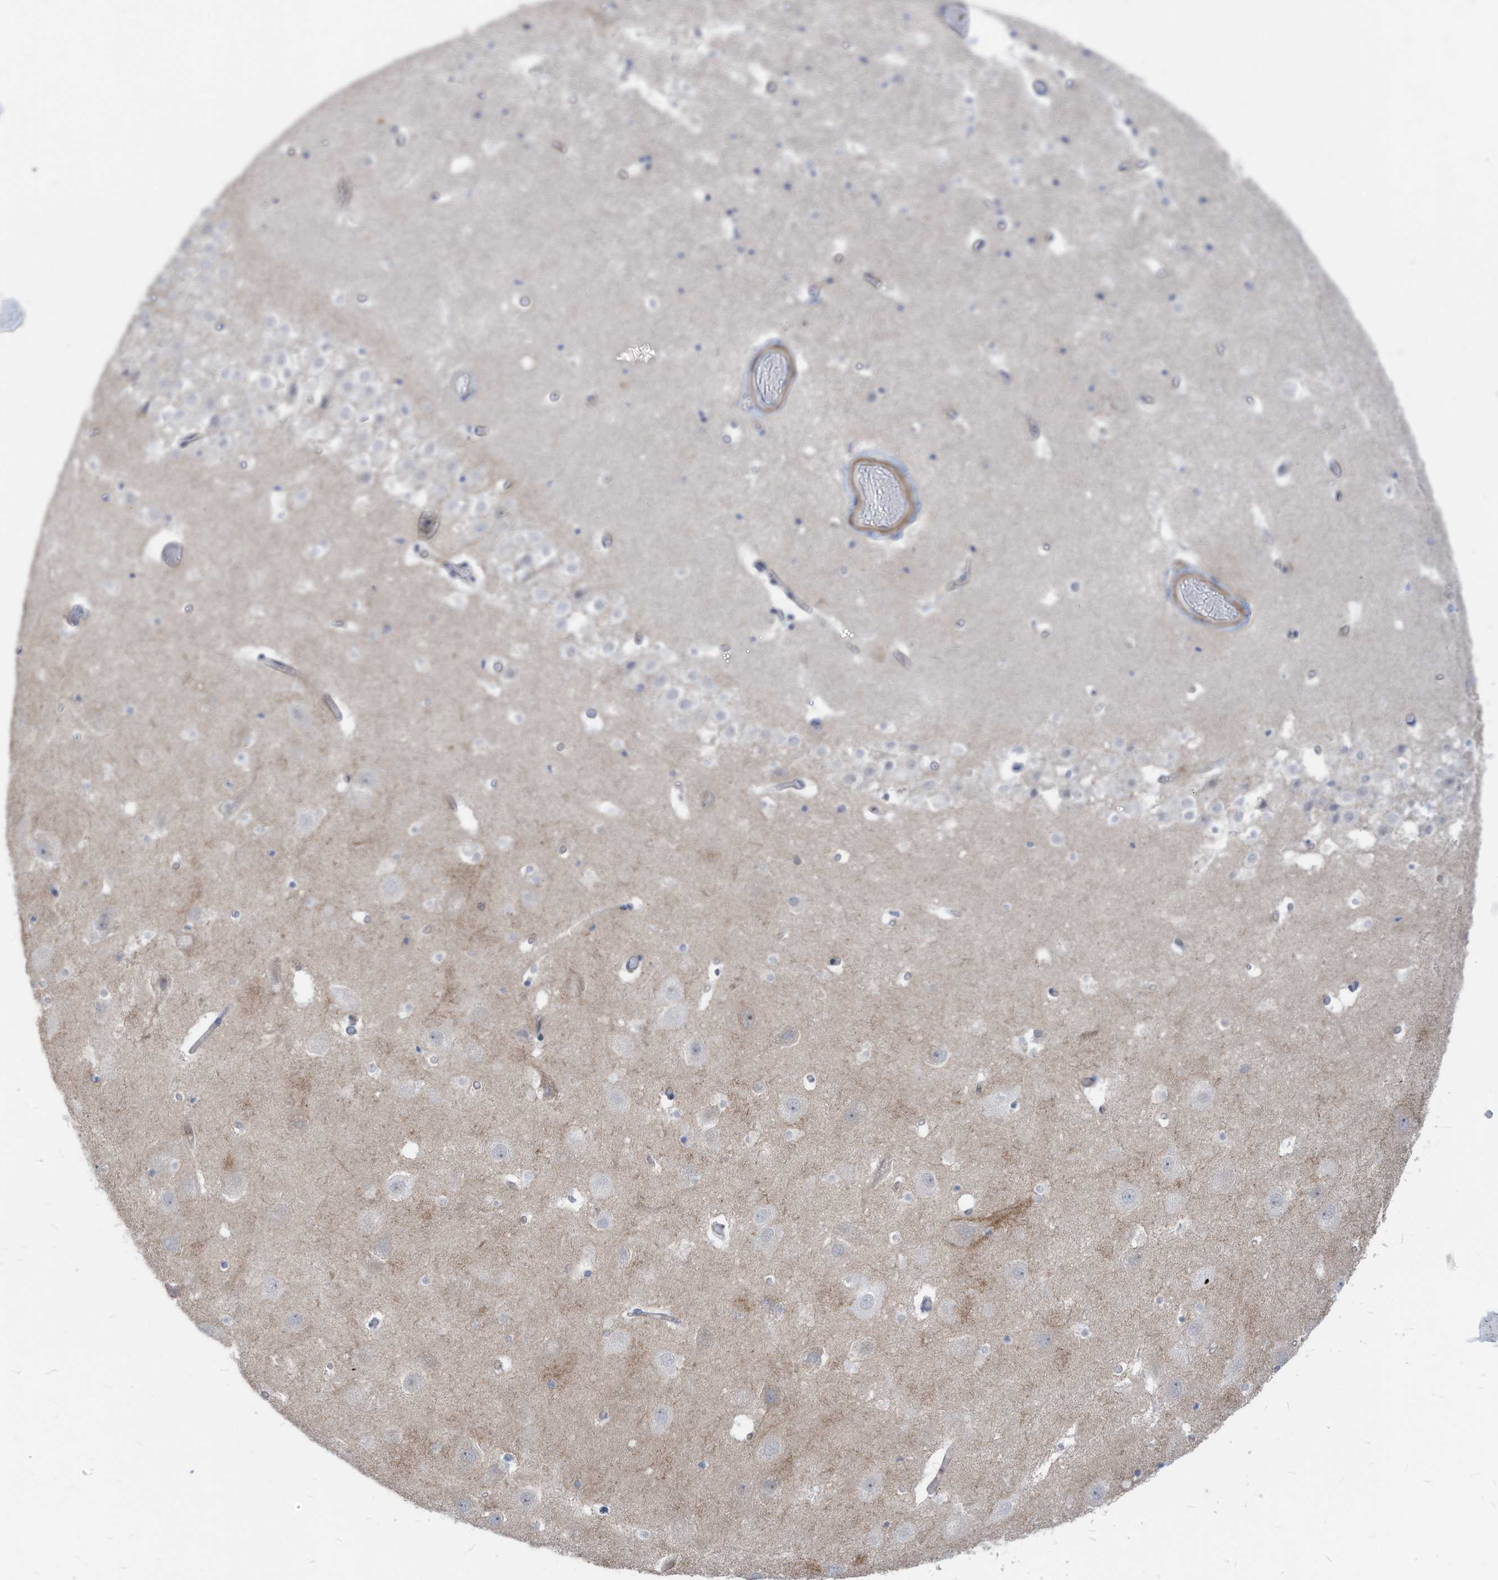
{"staining": {"intensity": "negative", "quantity": "none", "location": "none"}, "tissue": "hippocampus", "cell_type": "Glial cells", "image_type": "normal", "snomed": [{"axis": "morphology", "description": "Normal tissue, NOS"}, {"axis": "topography", "description": "Hippocampus"}], "caption": "A photomicrograph of hippocampus stained for a protein exhibits no brown staining in glial cells.", "gene": "GPATCH3", "patient": {"sex": "female", "age": 52}}